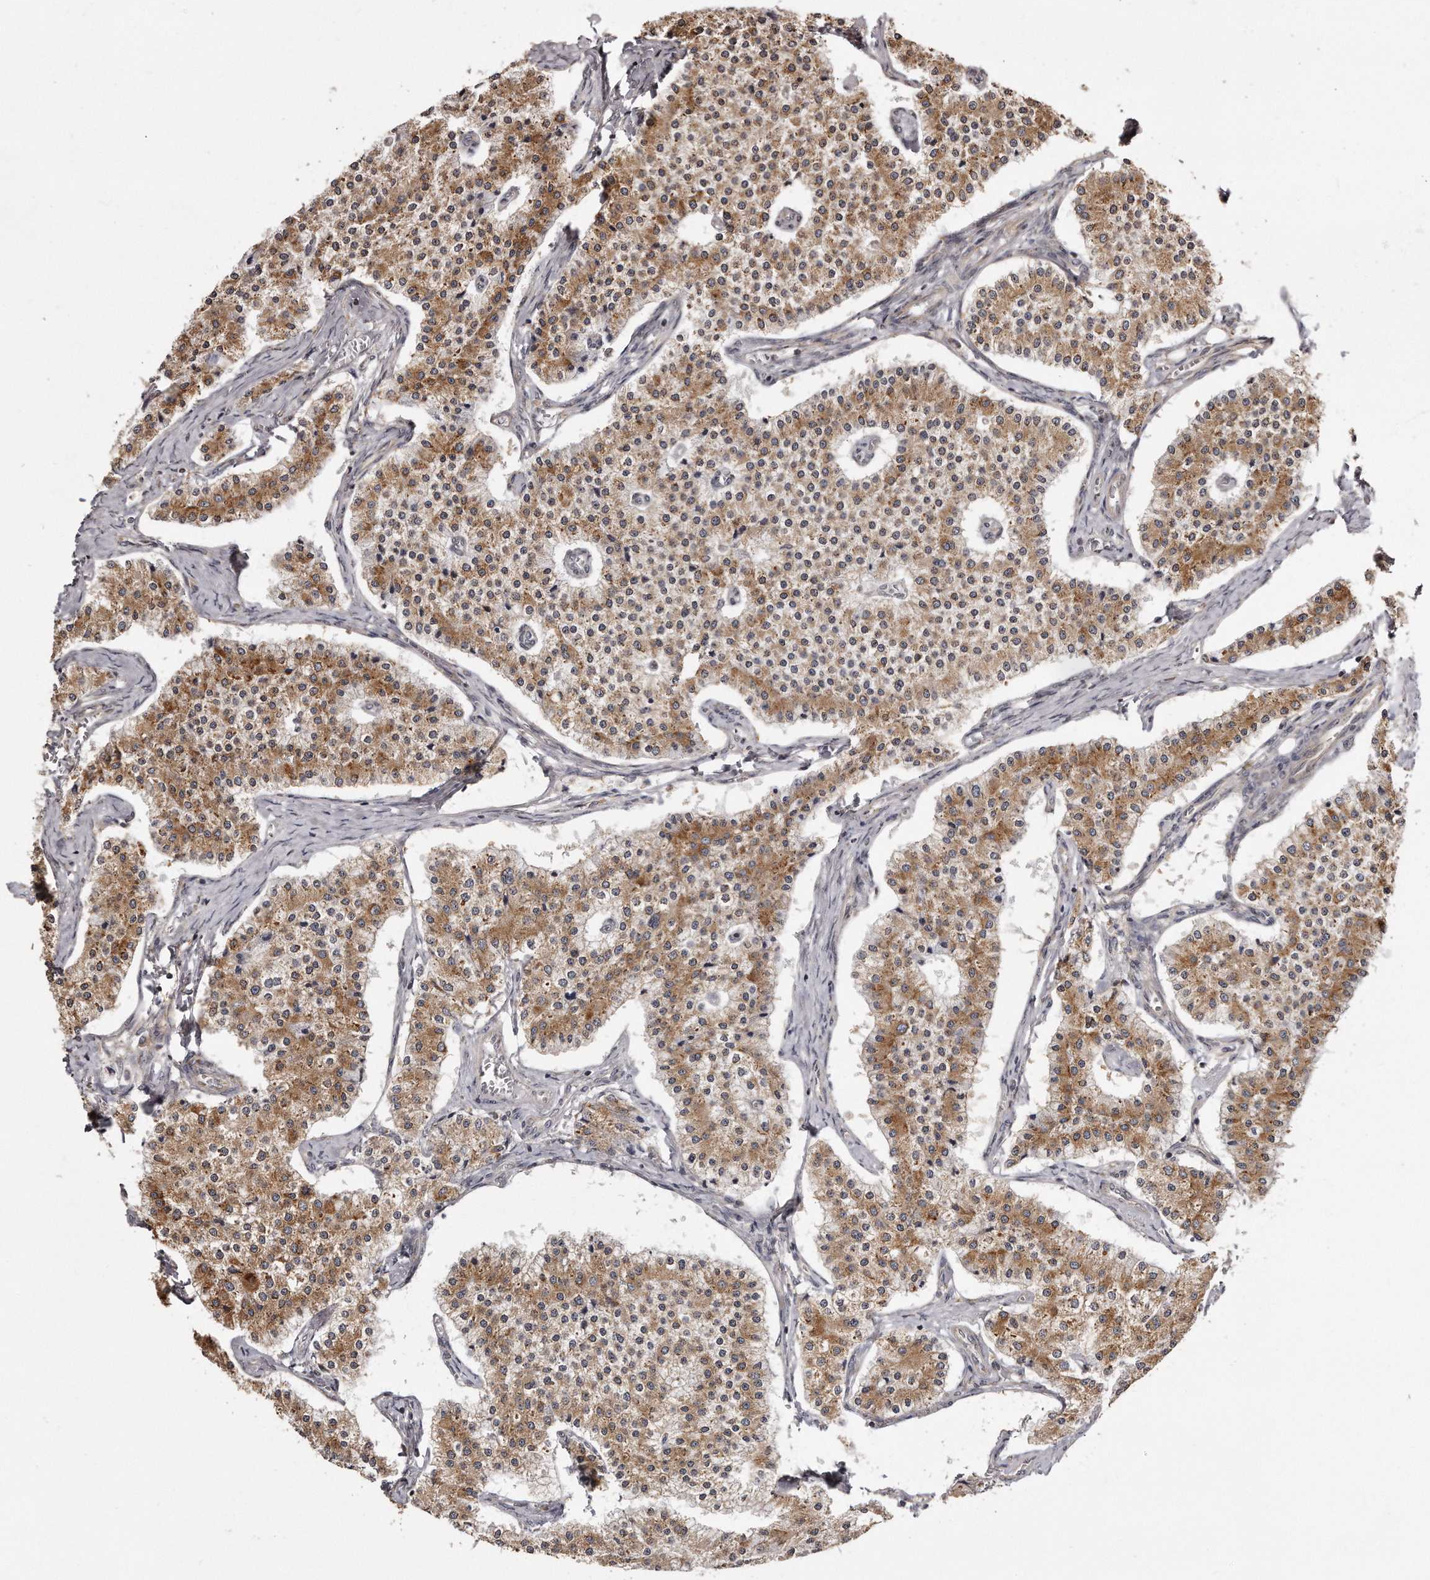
{"staining": {"intensity": "moderate", "quantity": ">75%", "location": "cytoplasmic/membranous"}, "tissue": "carcinoid", "cell_type": "Tumor cells", "image_type": "cancer", "snomed": [{"axis": "morphology", "description": "Carcinoid, malignant, NOS"}, {"axis": "topography", "description": "Colon"}], "caption": "Immunohistochemistry of carcinoid (malignant) reveals medium levels of moderate cytoplasmic/membranous positivity in approximately >75% of tumor cells.", "gene": "TRAPPC14", "patient": {"sex": "female", "age": 52}}